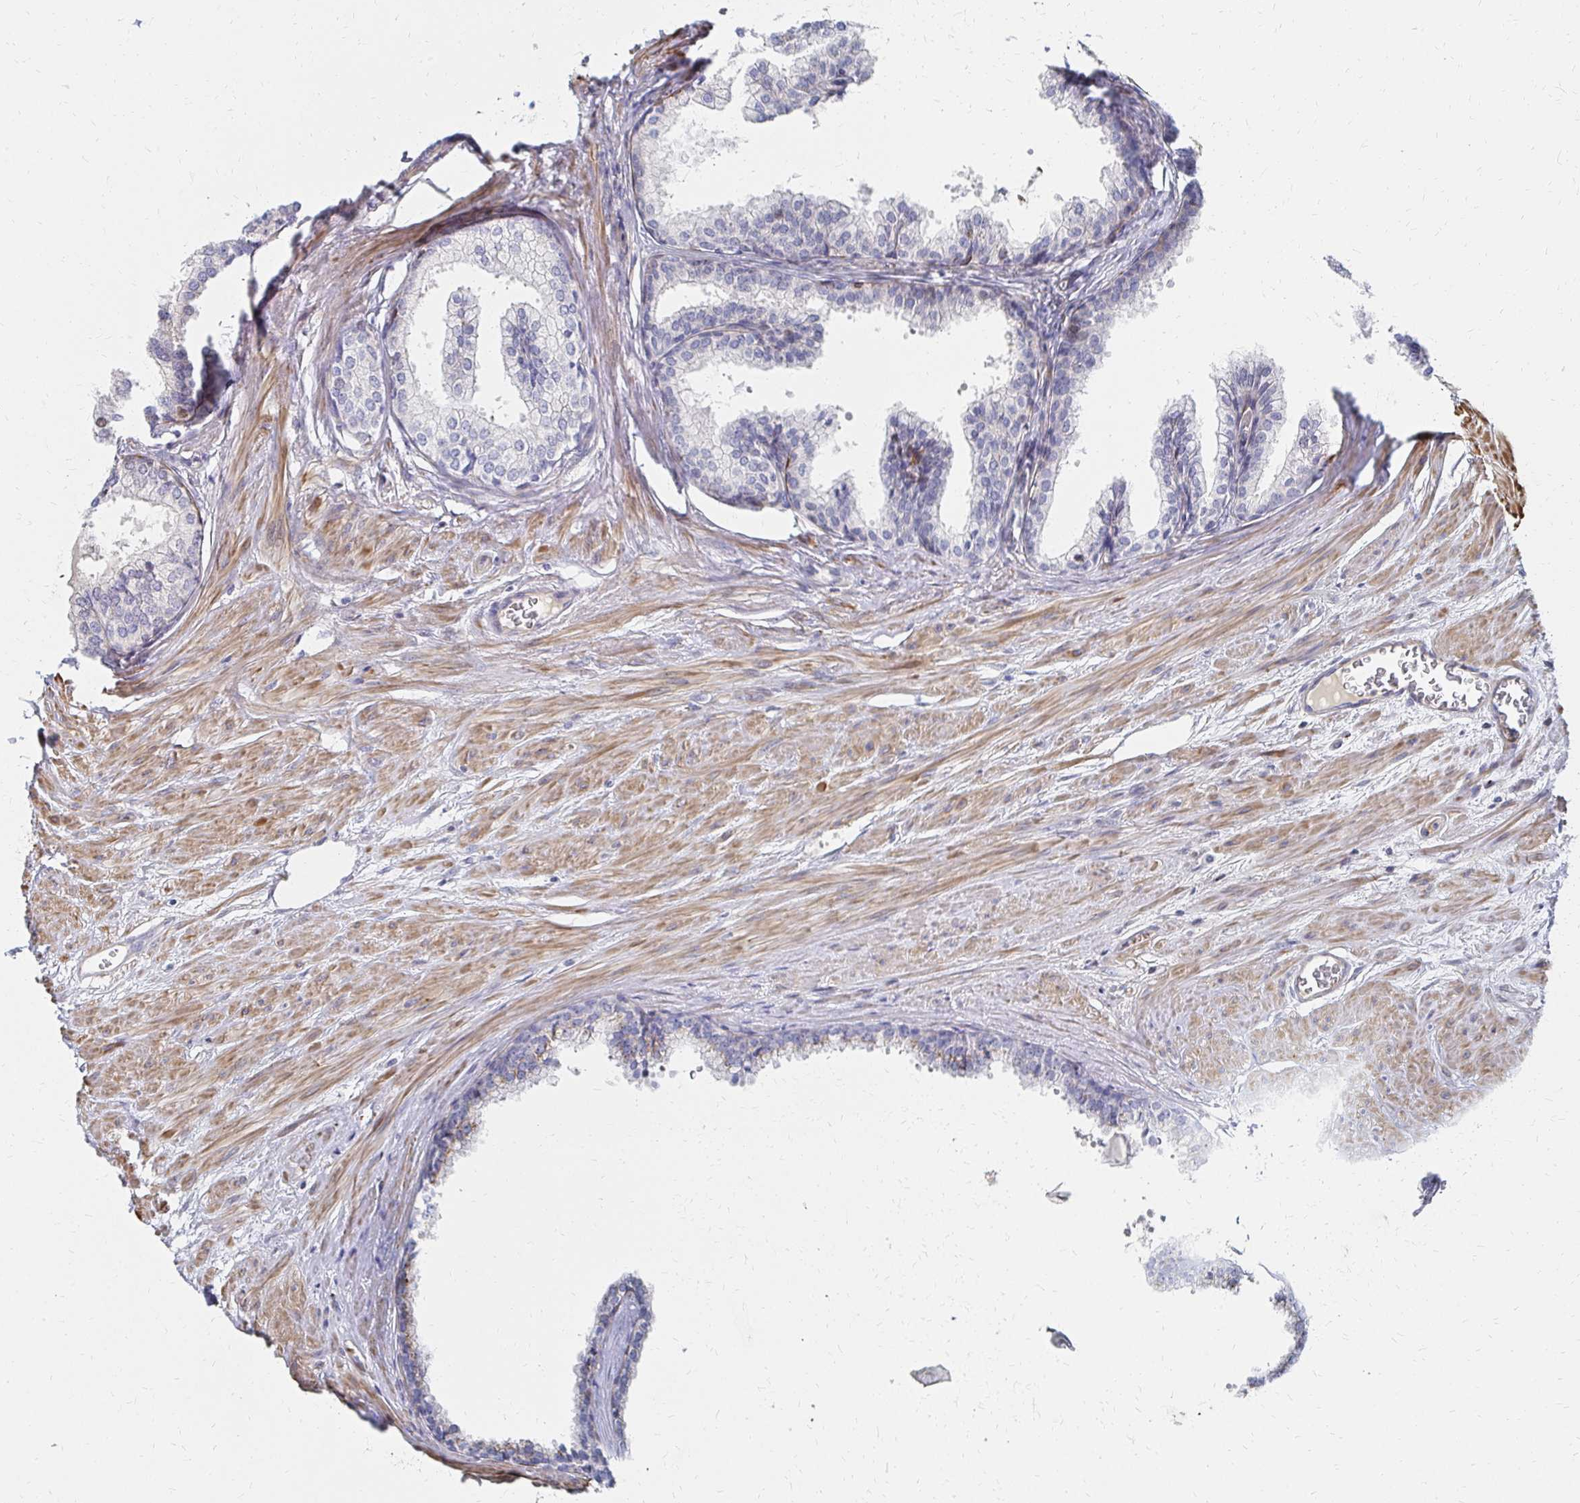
{"staining": {"intensity": "weak", "quantity": "<25%", "location": "cytoplasmic/membranous"}, "tissue": "prostate", "cell_type": "Glandular cells", "image_type": "normal", "snomed": [{"axis": "morphology", "description": "Normal tissue, NOS"}, {"axis": "topography", "description": "Prostate"}, {"axis": "topography", "description": "Peripheral nerve tissue"}], "caption": "The histopathology image reveals no significant staining in glandular cells of prostate. (Stains: DAB immunohistochemistry (IHC) with hematoxylin counter stain, Microscopy: brightfield microscopy at high magnification).", "gene": "MAN1A1", "patient": {"sex": "male", "age": 55}}